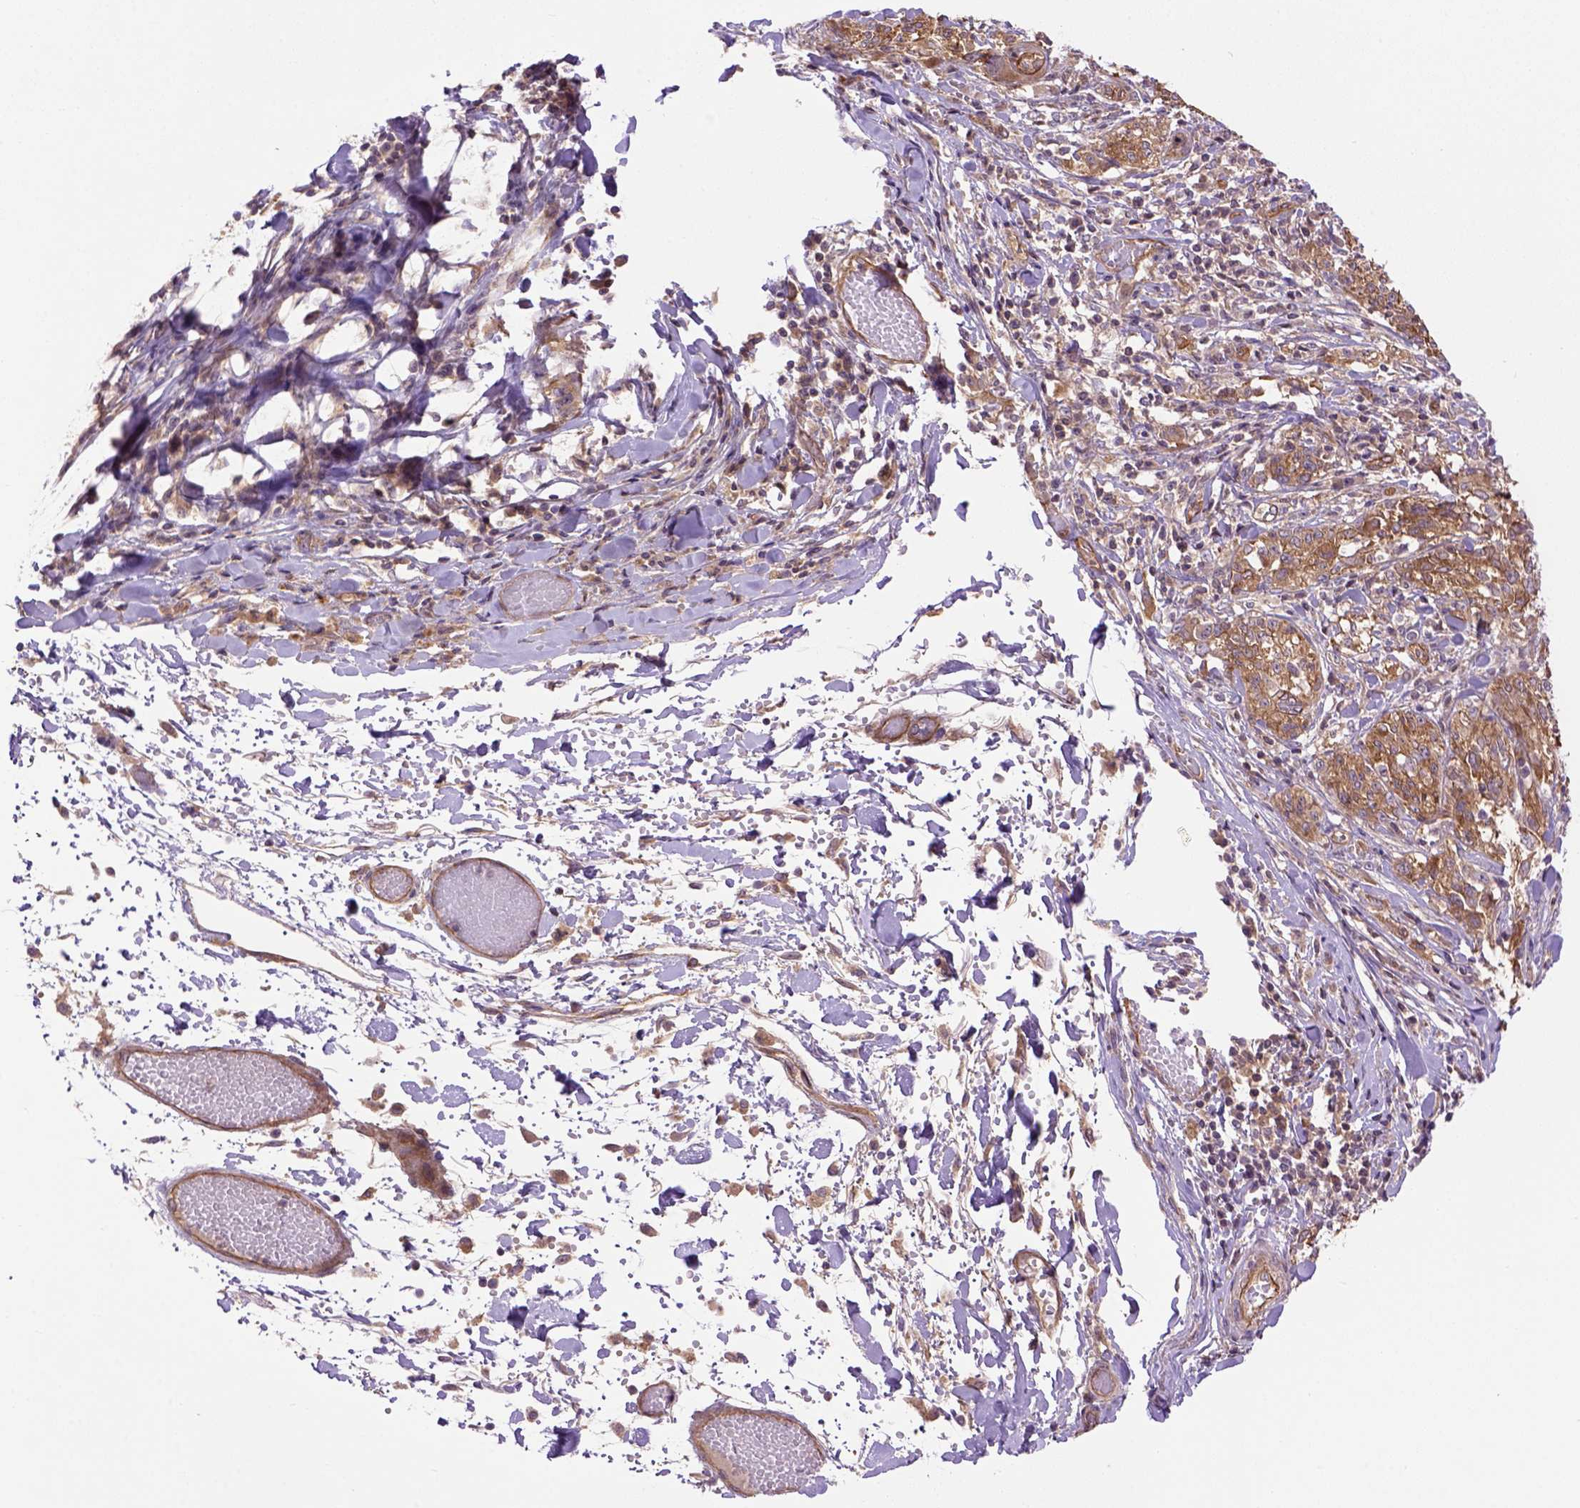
{"staining": {"intensity": "moderate", "quantity": ">75%", "location": "cytoplasmic/membranous"}, "tissue": "melanoma", "cell_type": "Tumor cells", "image_type": "cancer", "snomed": [{"axis": "morphology", "description": "Malignant melanoma, NOS"}, {"axis": "topography", "description": "Skin"}], "caption": "Immunohistochemistry histopathology image of neoplastic tissue: melanoma stained using immunohistochemistry exhibits medium levels of moderate protein expression localized specifically in the cytoplasmic/membranous of tumor cells, appearing as a cytoplasmic/membranous brown color.", "gene": "CASKIN2", "patient": {"sex": "female", "age": 91}}